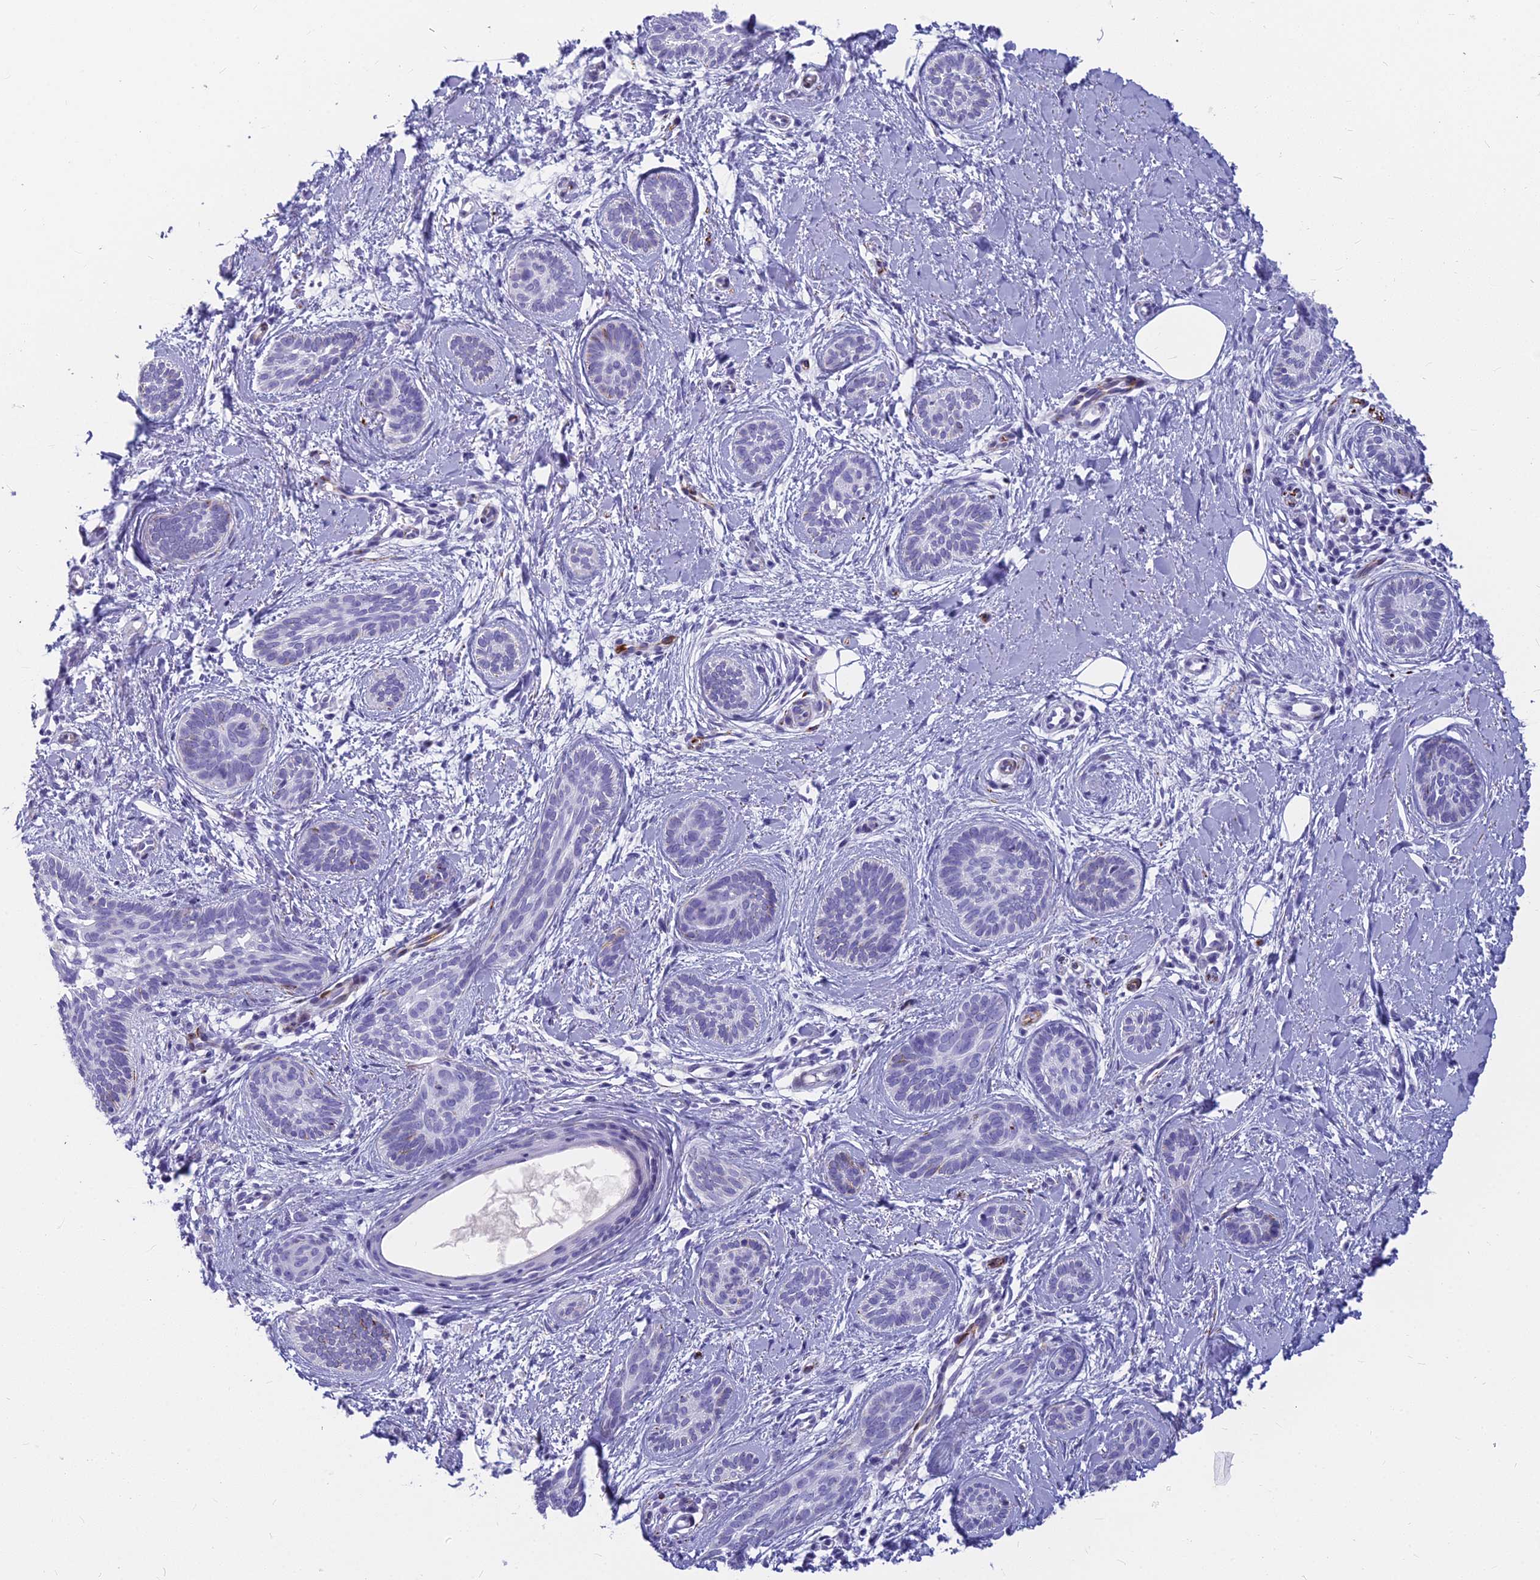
{"staining": {"intensity": "negative", "quantity": "none", "location": "none"}, "tissue": "skin cancer", "cell_type": "Tumor cells", "image_type": "cancer", "snomed": [{"axis": "morphology", "description": "Basal cell carcinoma"}, {"axis": "topography", "description": "Skin"}], "caption": "Protein analysis of skin cancer displays no significant expression in tumor cells.", "gene": "EVI2A", "patient": {"sex": "female", "age": 81}}